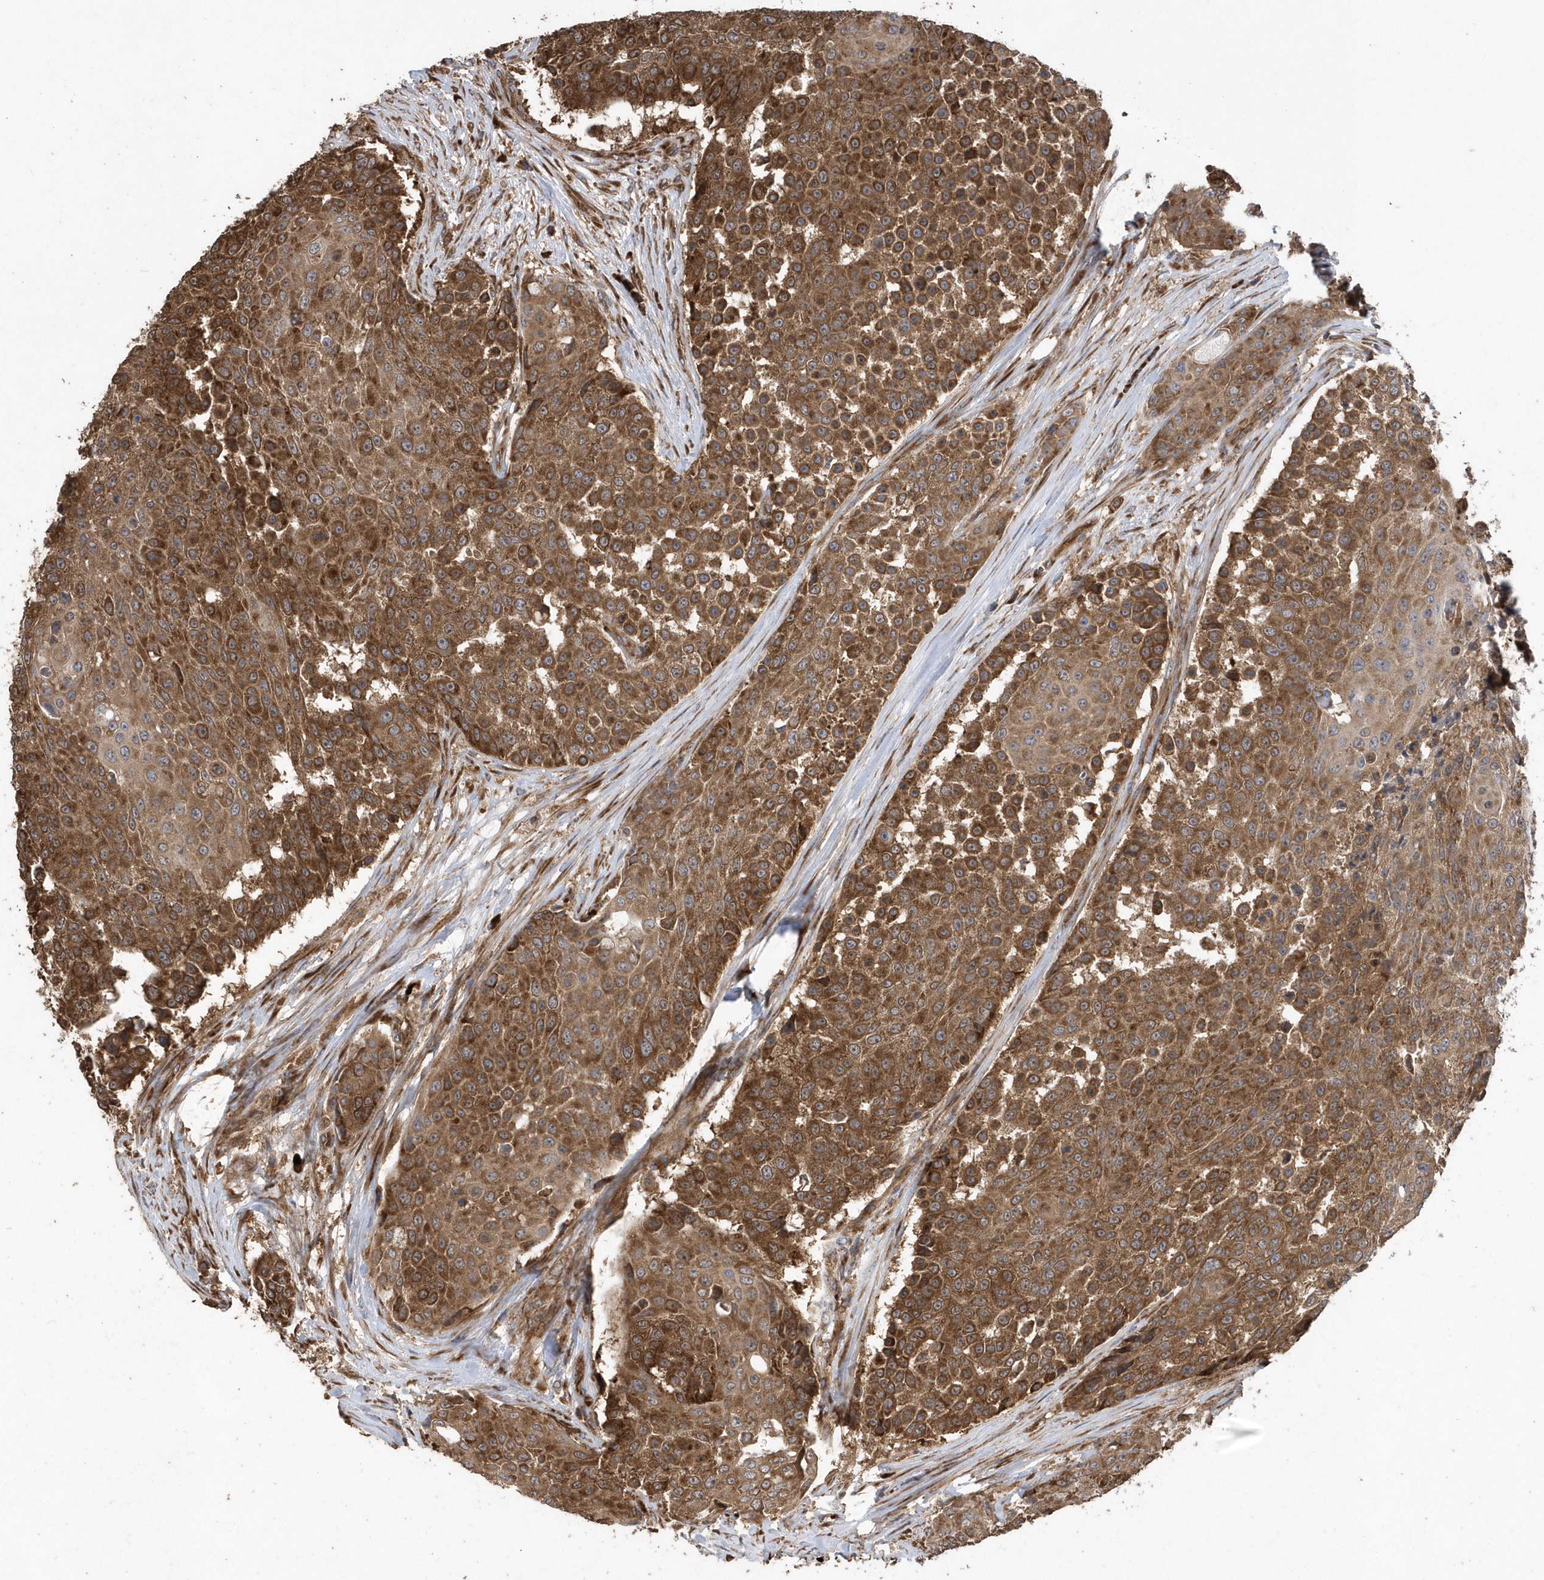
{"staining": {"intensity": "moderate", "quantity": ">75%", "location": "cytoplasmic/membranous"}, "tissue": "urothelial cancer", "cell_type": "Tumor cells", "image_type": "cancer", "snomed": [{"axis": "morphology", "description": "Urothelial carcinoma, High grade"}, {"axis": "topography", "description": "Urinary bladder"}], "caption": "High-grade urothelial carcinoma was stained to show a protein in brown. There is medium levels of moderate cytoplasmic/membranous positivity in about >75% of tumor cells.", "gene": "WASHC5", "patient": {"sex": "female", "age": 63}}